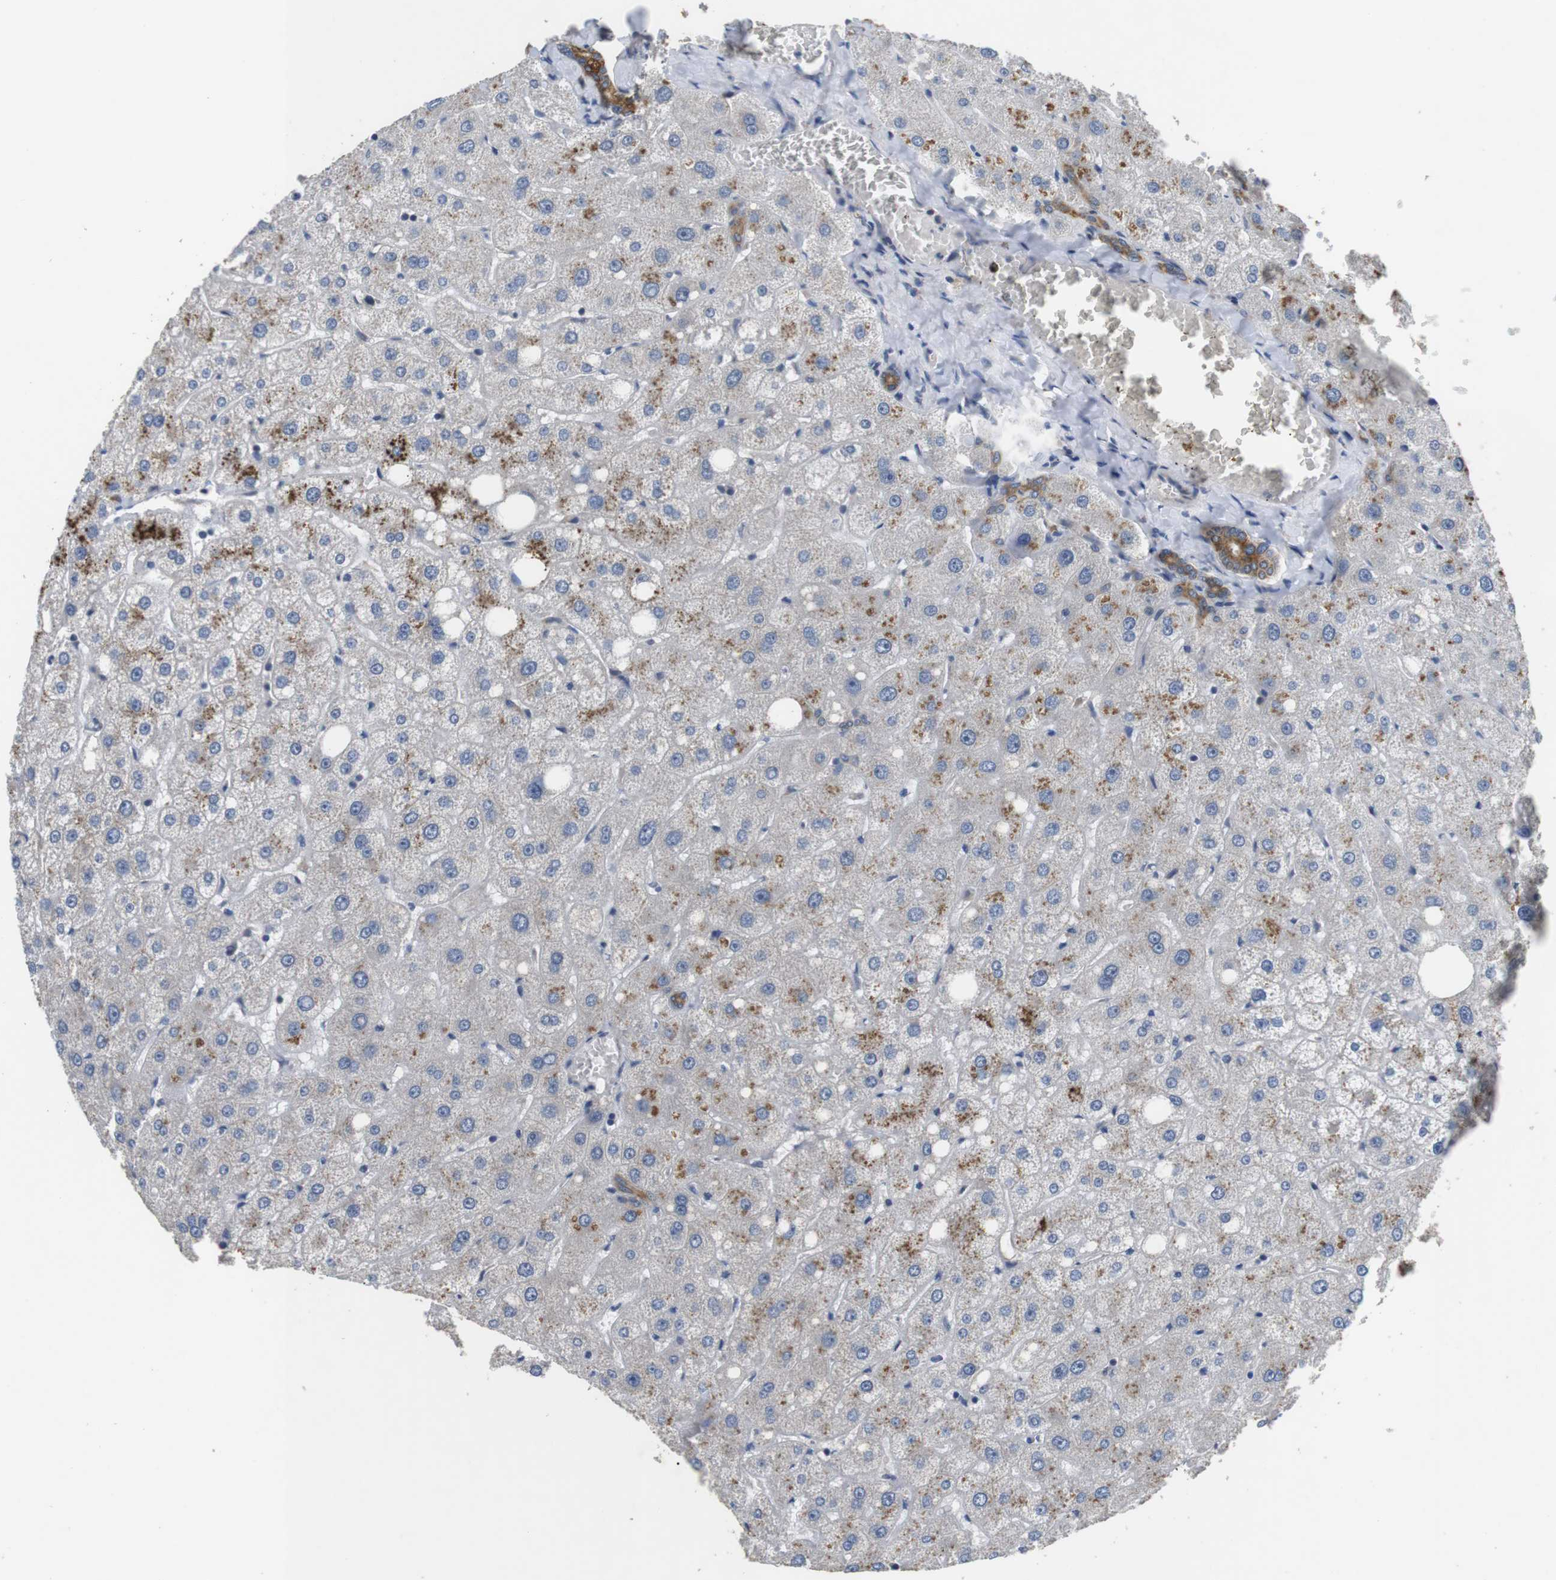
{"staining": {"intensity": "moderate", "quantity": ">75%", "location": "cytoplasmic/membranous"}, "tissue": "liver", "cell_type": "Cholangiocytes", "image_type": "normal", "snomed": [{"axis": "morphology", "description": "Normal tissue, NOS"}, {"axis": "topography", "description": "Liver"}], "caption": "Benign liver reveals moderate cytoplasmic/membranous staining in about >75% of cholangiocytes.", "gene": "ADGRL3", "patient": {"sex": "male", "age": 73}}